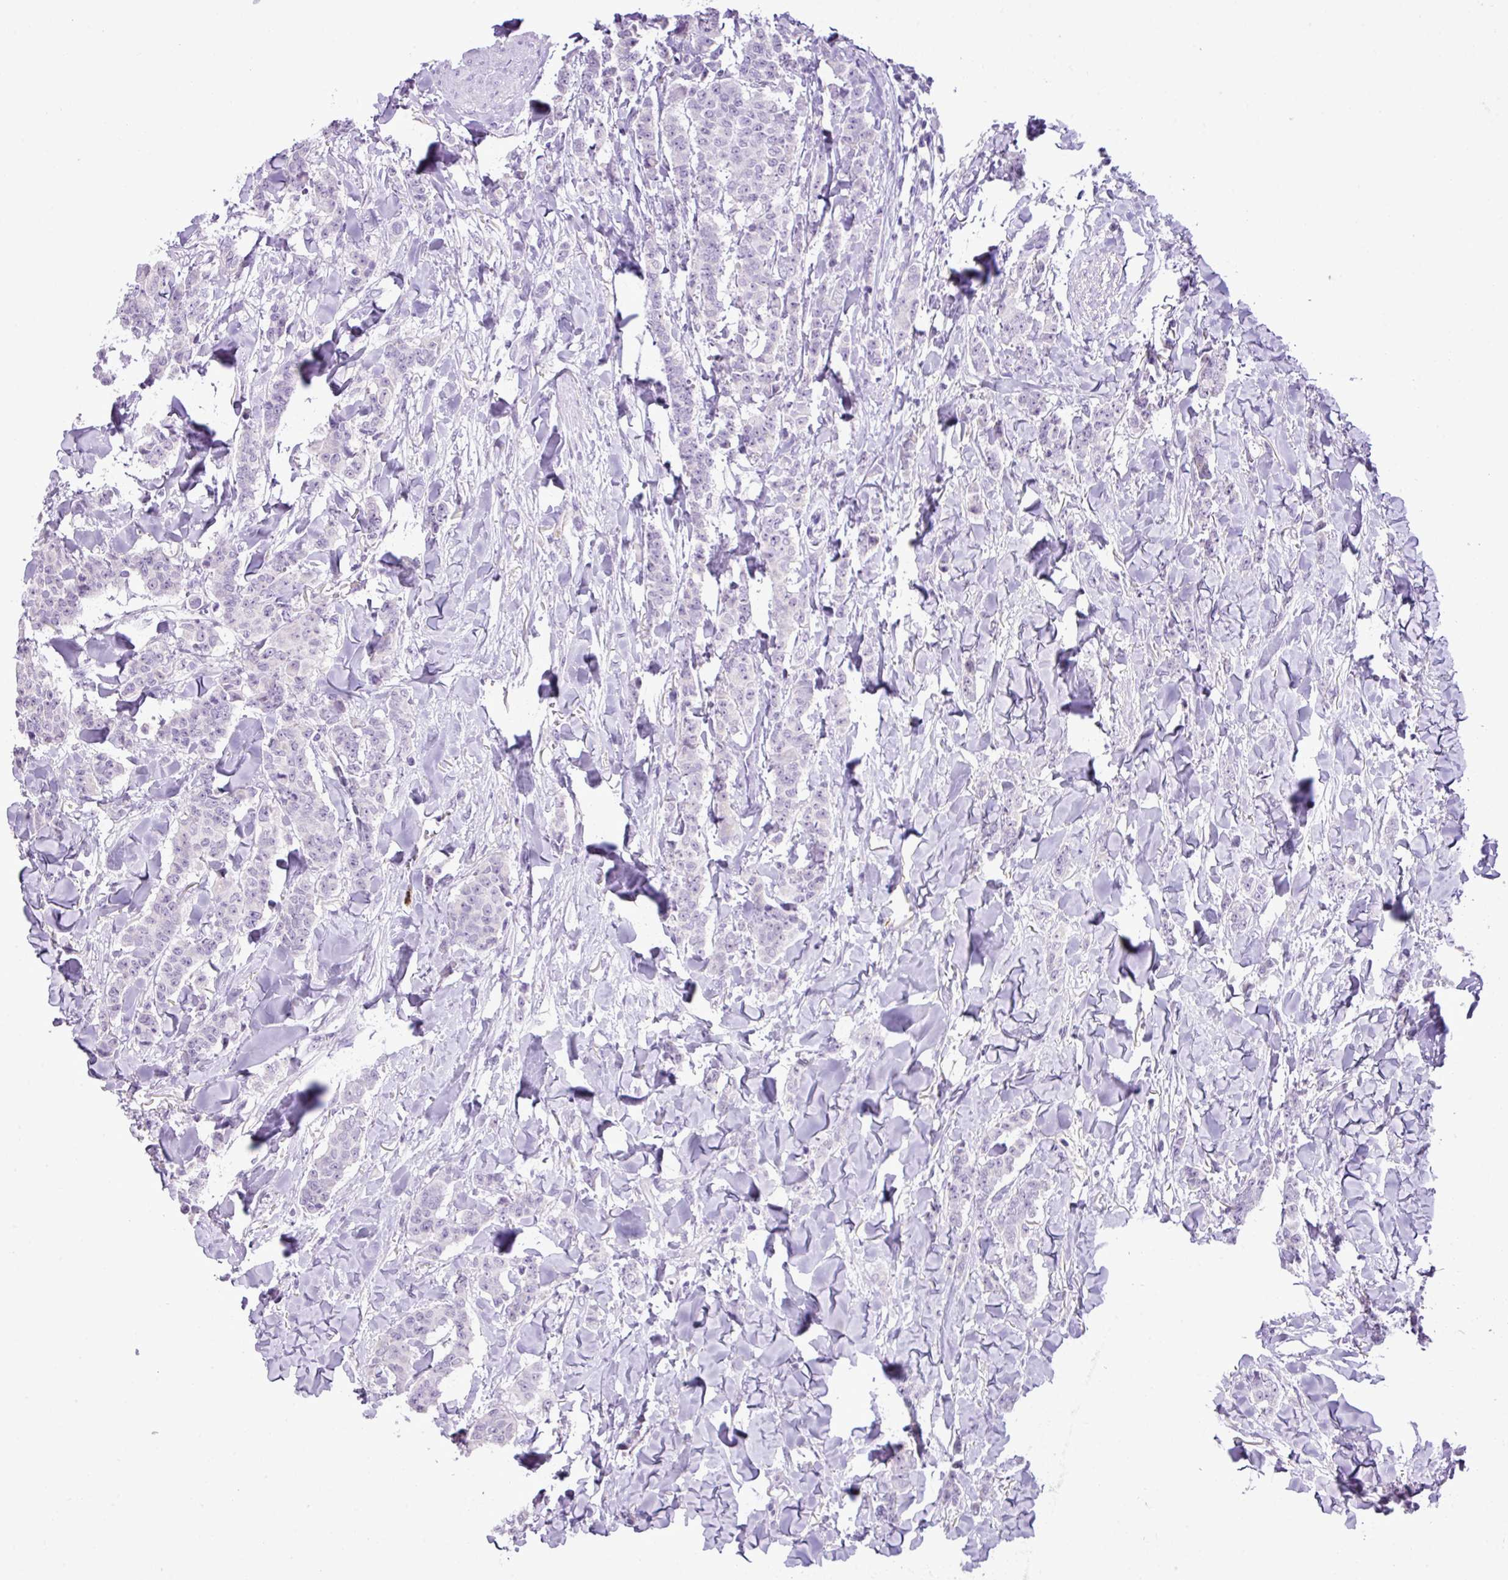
{"staining": {"intensity": "negative", "quantity": "none", "location": "none"}, "tissue": "breast cancer", "cell_type": "Tumor cells", "image_type": "cancer", "snomed": [{"axis": "morphology", "description": "Duct carcinoma"}, {"axis": "topography", "description": "Breast"}], "caption": "IHC micrograph of human infiltrating ductal carcinoma (breast) stained for a protein (brown), which shows no positivity in tumor cells.", "gene": "HTR3E", "patient": {"sex": "female", "age": 40}}